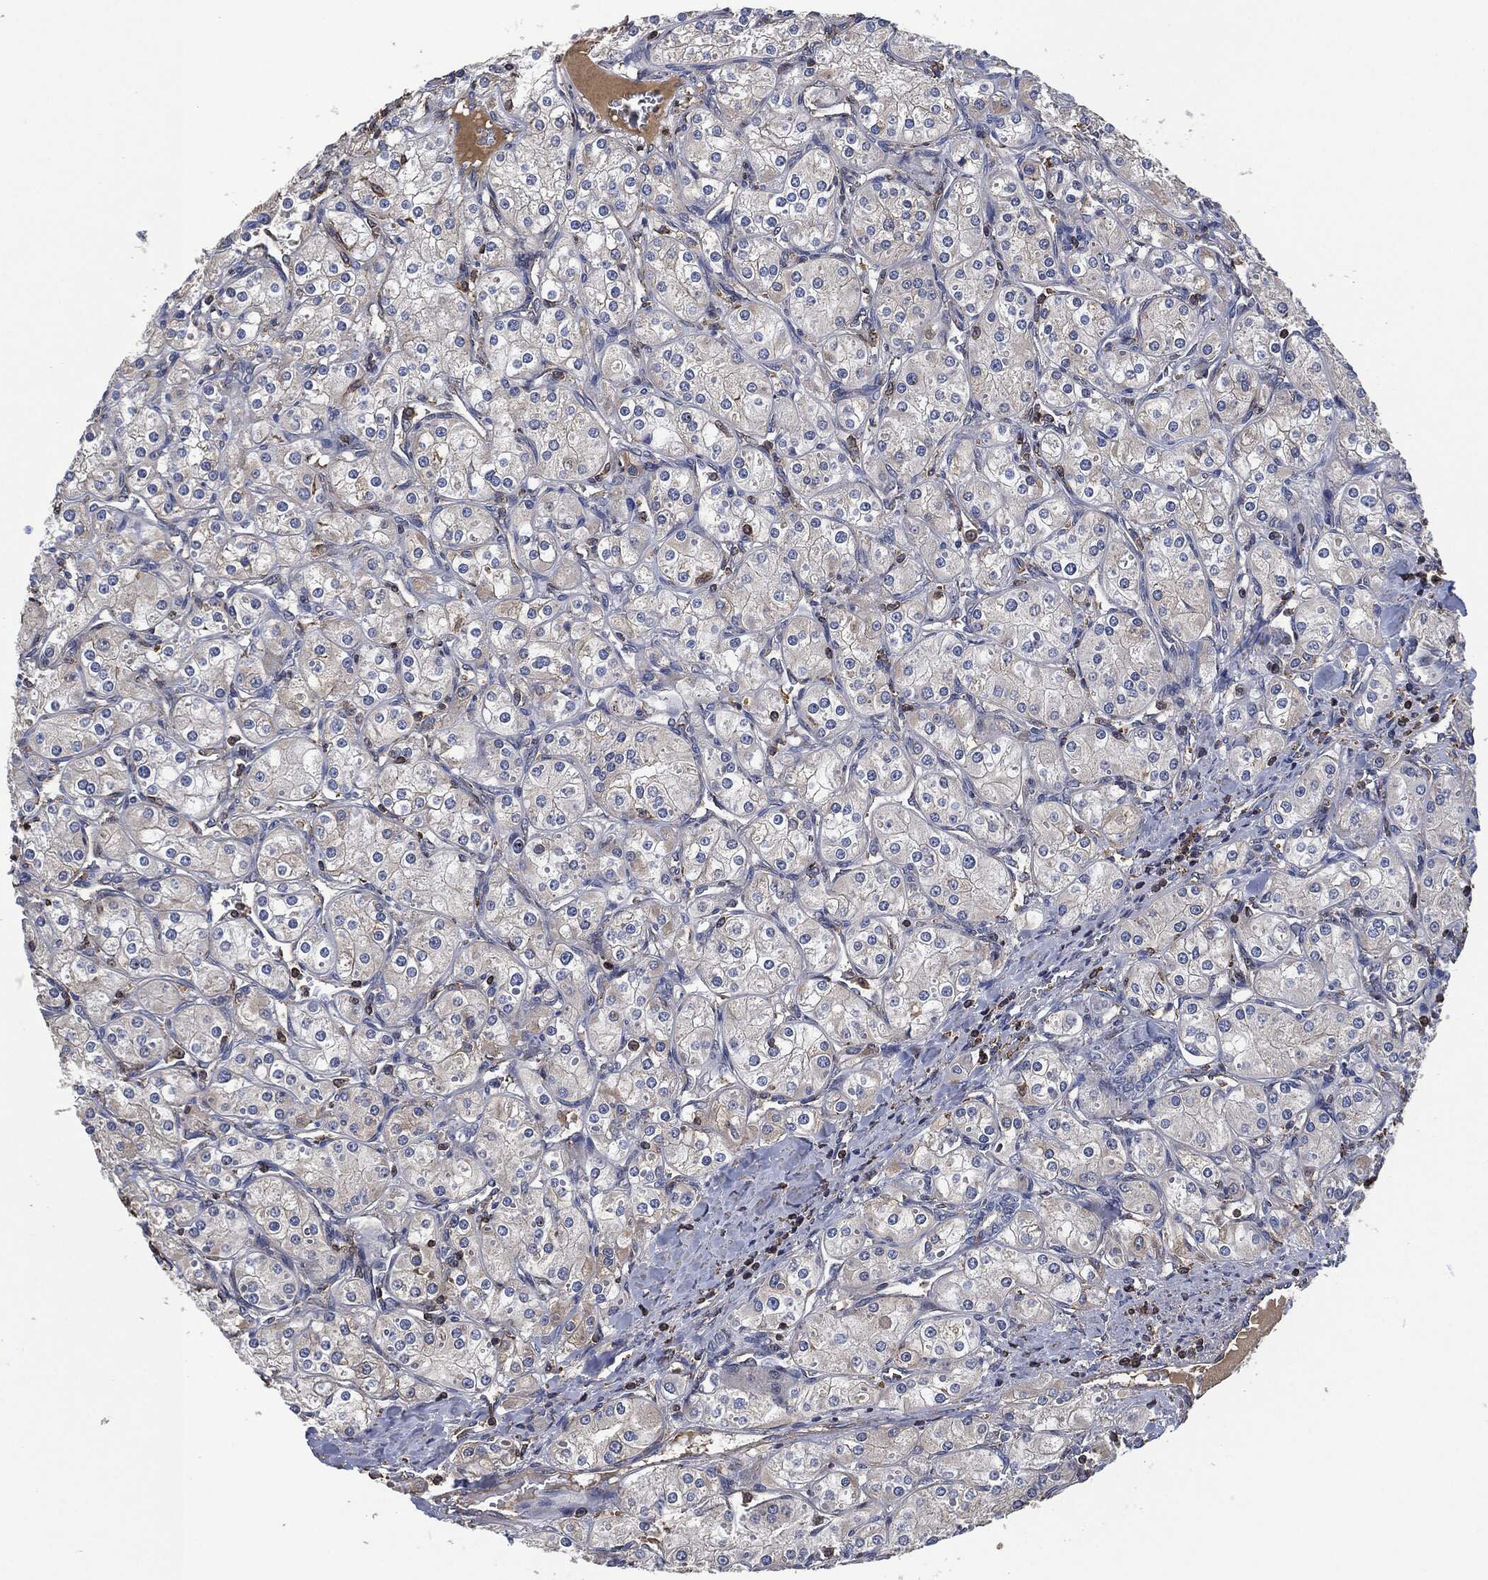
{"staining": {"intensity": "negative", "quantity": "none", "location": "none"}, "tissue": "renal cancer", "cell_type": "Tumor cells", "image_type": "cancer", "snomed": [{"axis": "morphology", "description": "Adenocarcinoma, NOS"}, {"axis": "topography", "description": "Kidney"}], "caption": "There is no significant positivity in tumor cells of adenocarcinoma (renal).", "gene": "LGALS9", "patient": {"sex": "male", "age": 77}}